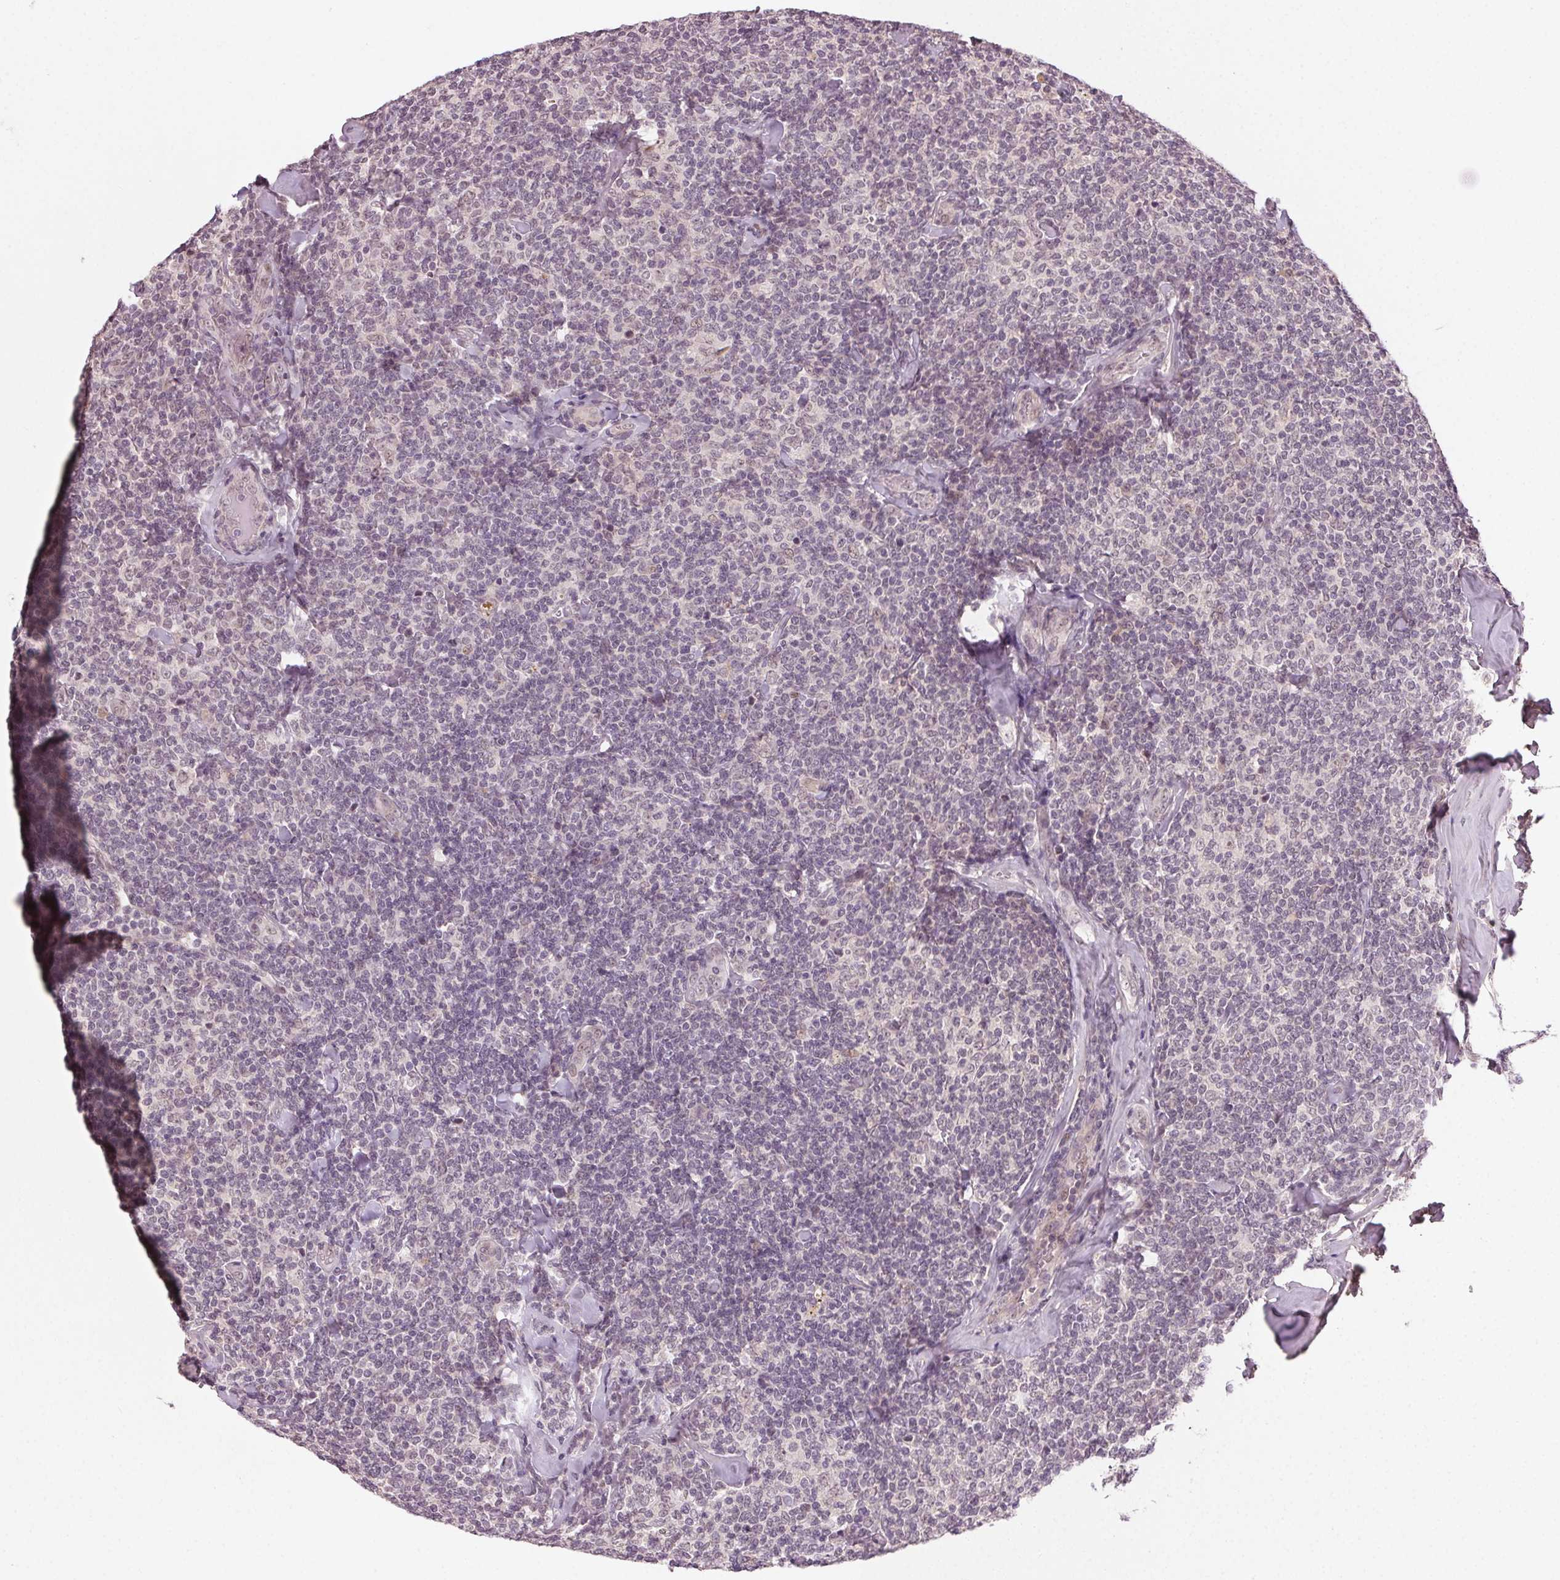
{"staining": {"intensity": "negative", "quantity": "none", "location": "none"}, "tissue": "lymphoma", "cell_type": "Tumor cells", "image_type": "cancer", "snomed": [{"axis": "morphology", "description": "Malignant lymphoma, non-Hodgkin's type, Low grade"}, {"axis": "topography", "description": "Lymph node"}], "caption": "The image shows no staining of tumor cells in lymphoma. (Immunohistochemistry (ihc), brightfield microscopy, high magnification).", "gene": "TUB", "patient": {"sex": "female", "age": 56}}